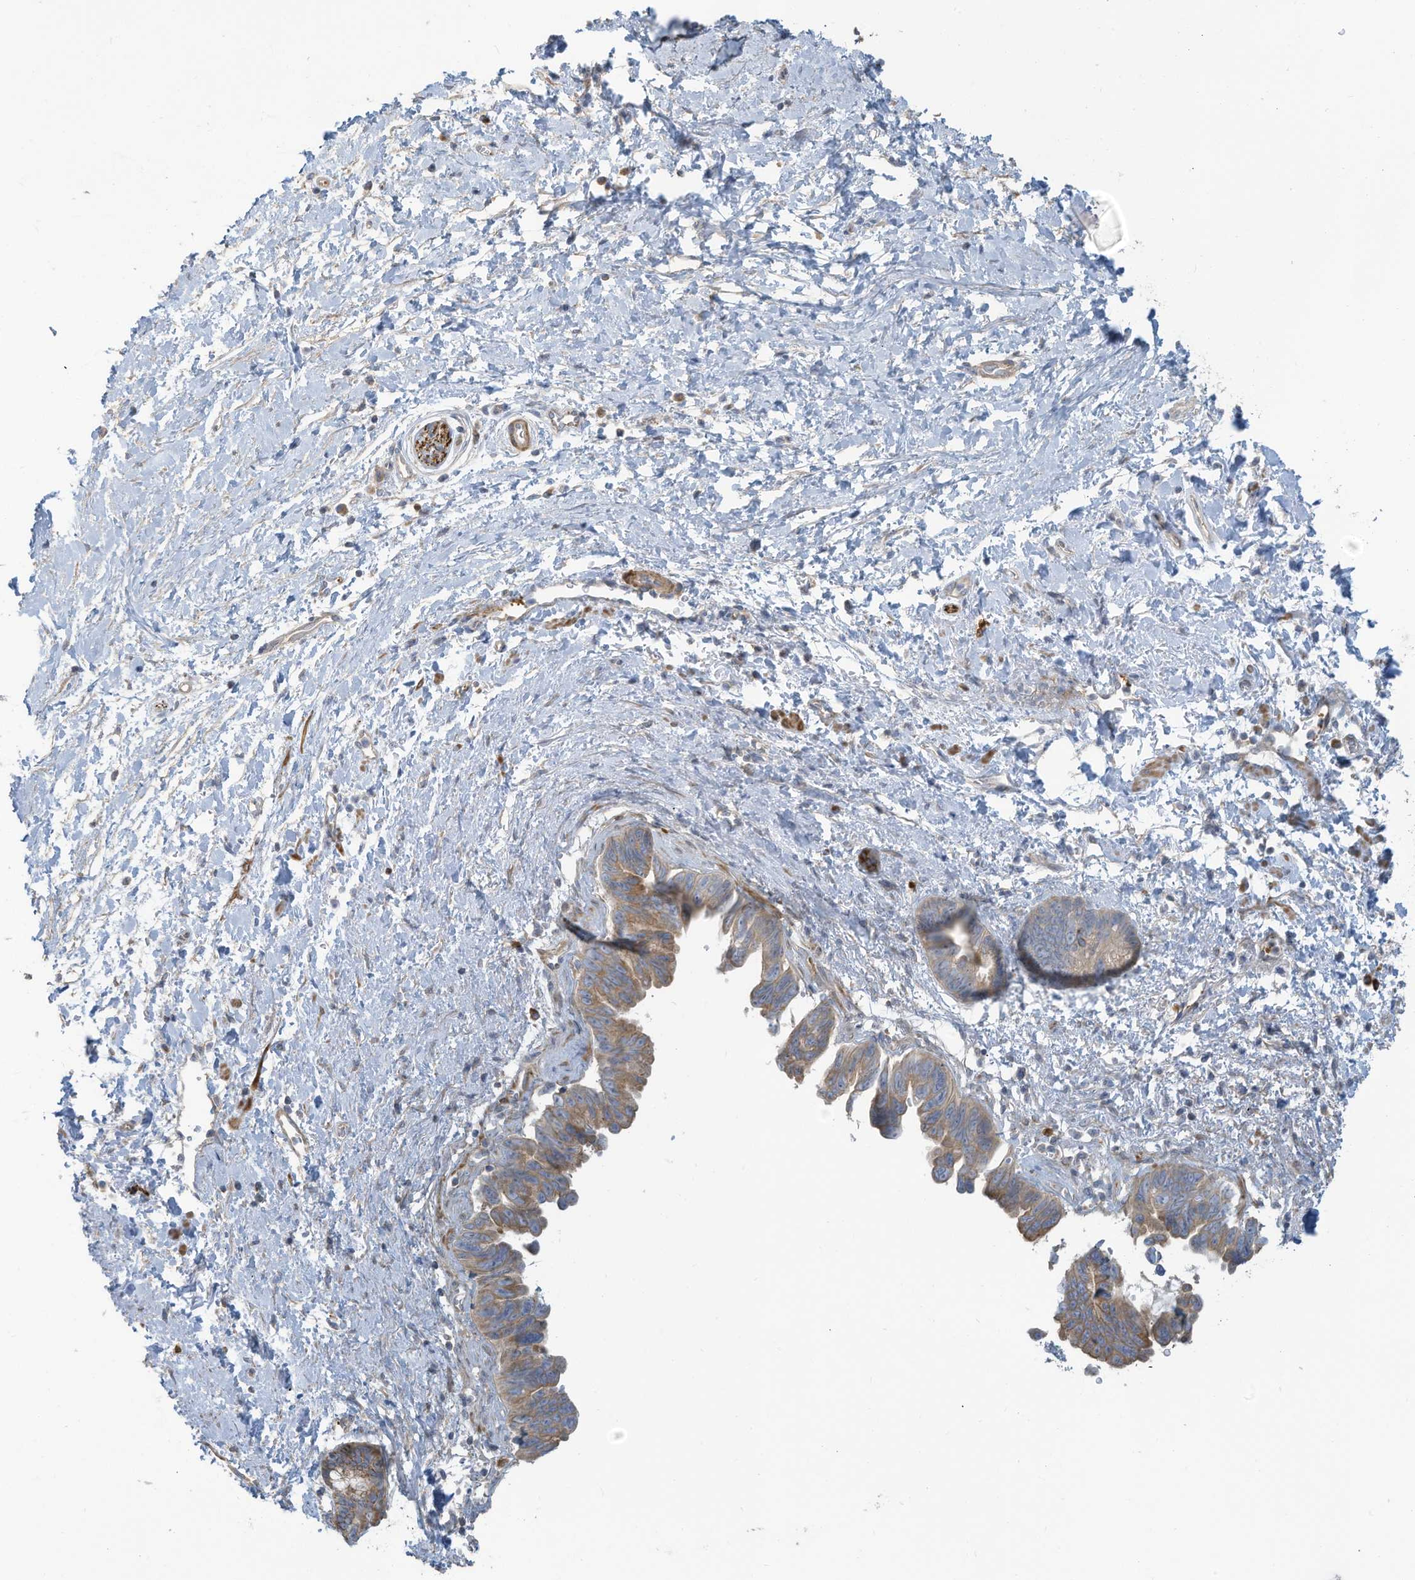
{"staining": {"intensity": "moderate", "quantity": "25%-75%", "location": "cytoplasmic/membranous"}, "tissue": "pancreatic cancer", "cell_type": "Tumor cells", "image_type": "cancer", "snomed": [{"axis": "morphology", "description": "Adenocarcinoma, NOS"}, {"axis": "topography", "description": "Pancreas"}], "caption": "Brown immunohistochemical staining in human pancreatic cancer demonstrates moderate cytoplasmic/membranous positivity in approximately 25%-75% of tumor cells. (brown staining indicates protein expression, while blue staining denotes nuclei).", "gene": "GTPBP2", "patient": {"sex": "female", "age": 72}}